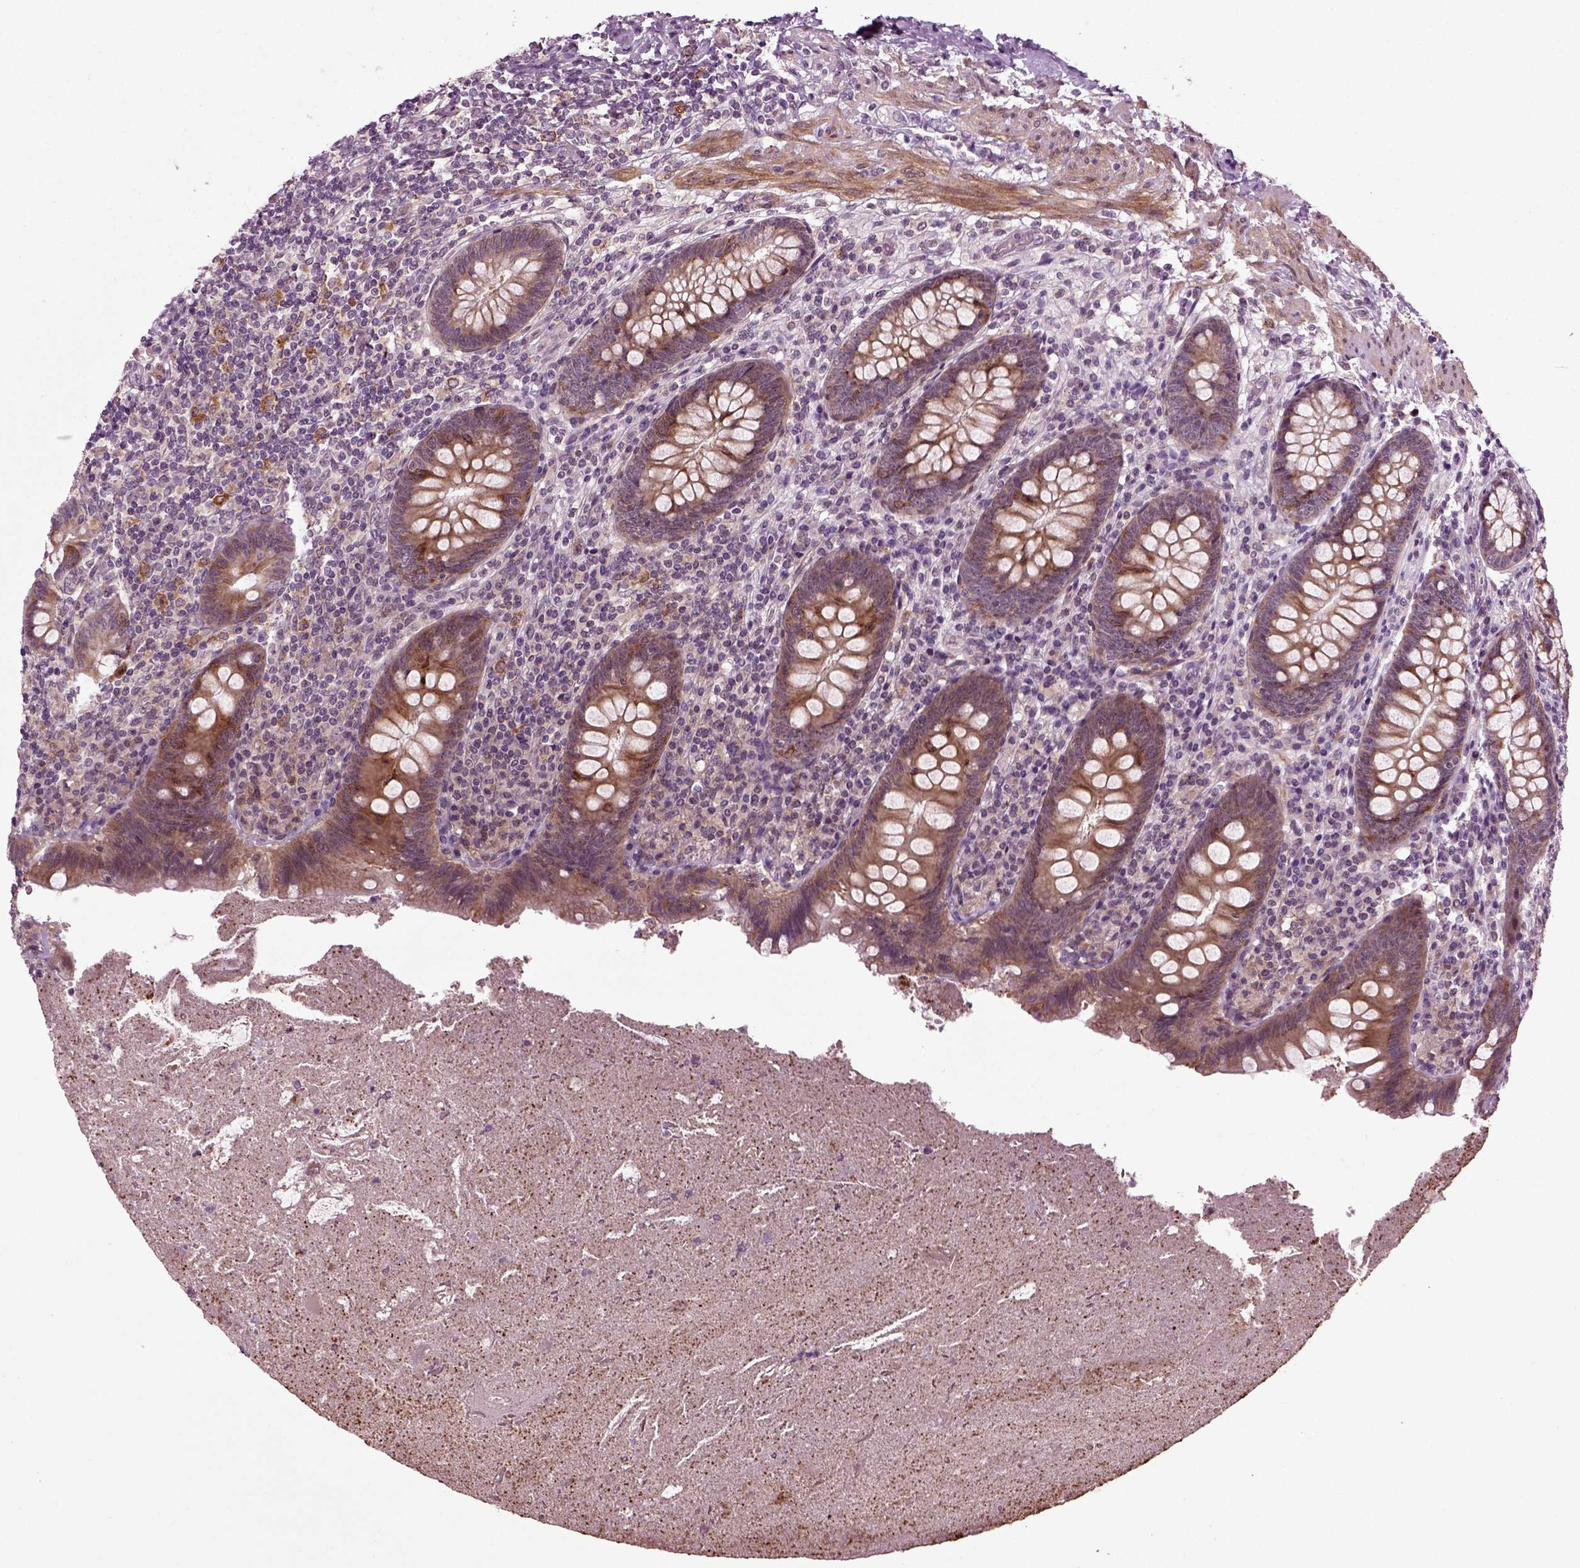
{"staining": {"intensity": "moderate", "quantity": "25%-75%", "location": "cytoplasmic/membranous"}, "tissue": "appendix", "cell_type": "Glandular cells", "image_type": "normal", "snomed": [{"axis": "morphology", "description": "Normal tissue, NOS"}, {"axis": "topography", "description": "Appendix"}], "caption": "Glandular cells display moderate cytoplasmic/membranous staining in approximately 25%-75% of cells in unremarkable appendix. (IHC, brightfield microscopy, high magnification).", "gene": "KNSTRN", "patient": {"sex": "male", "age": 47}}